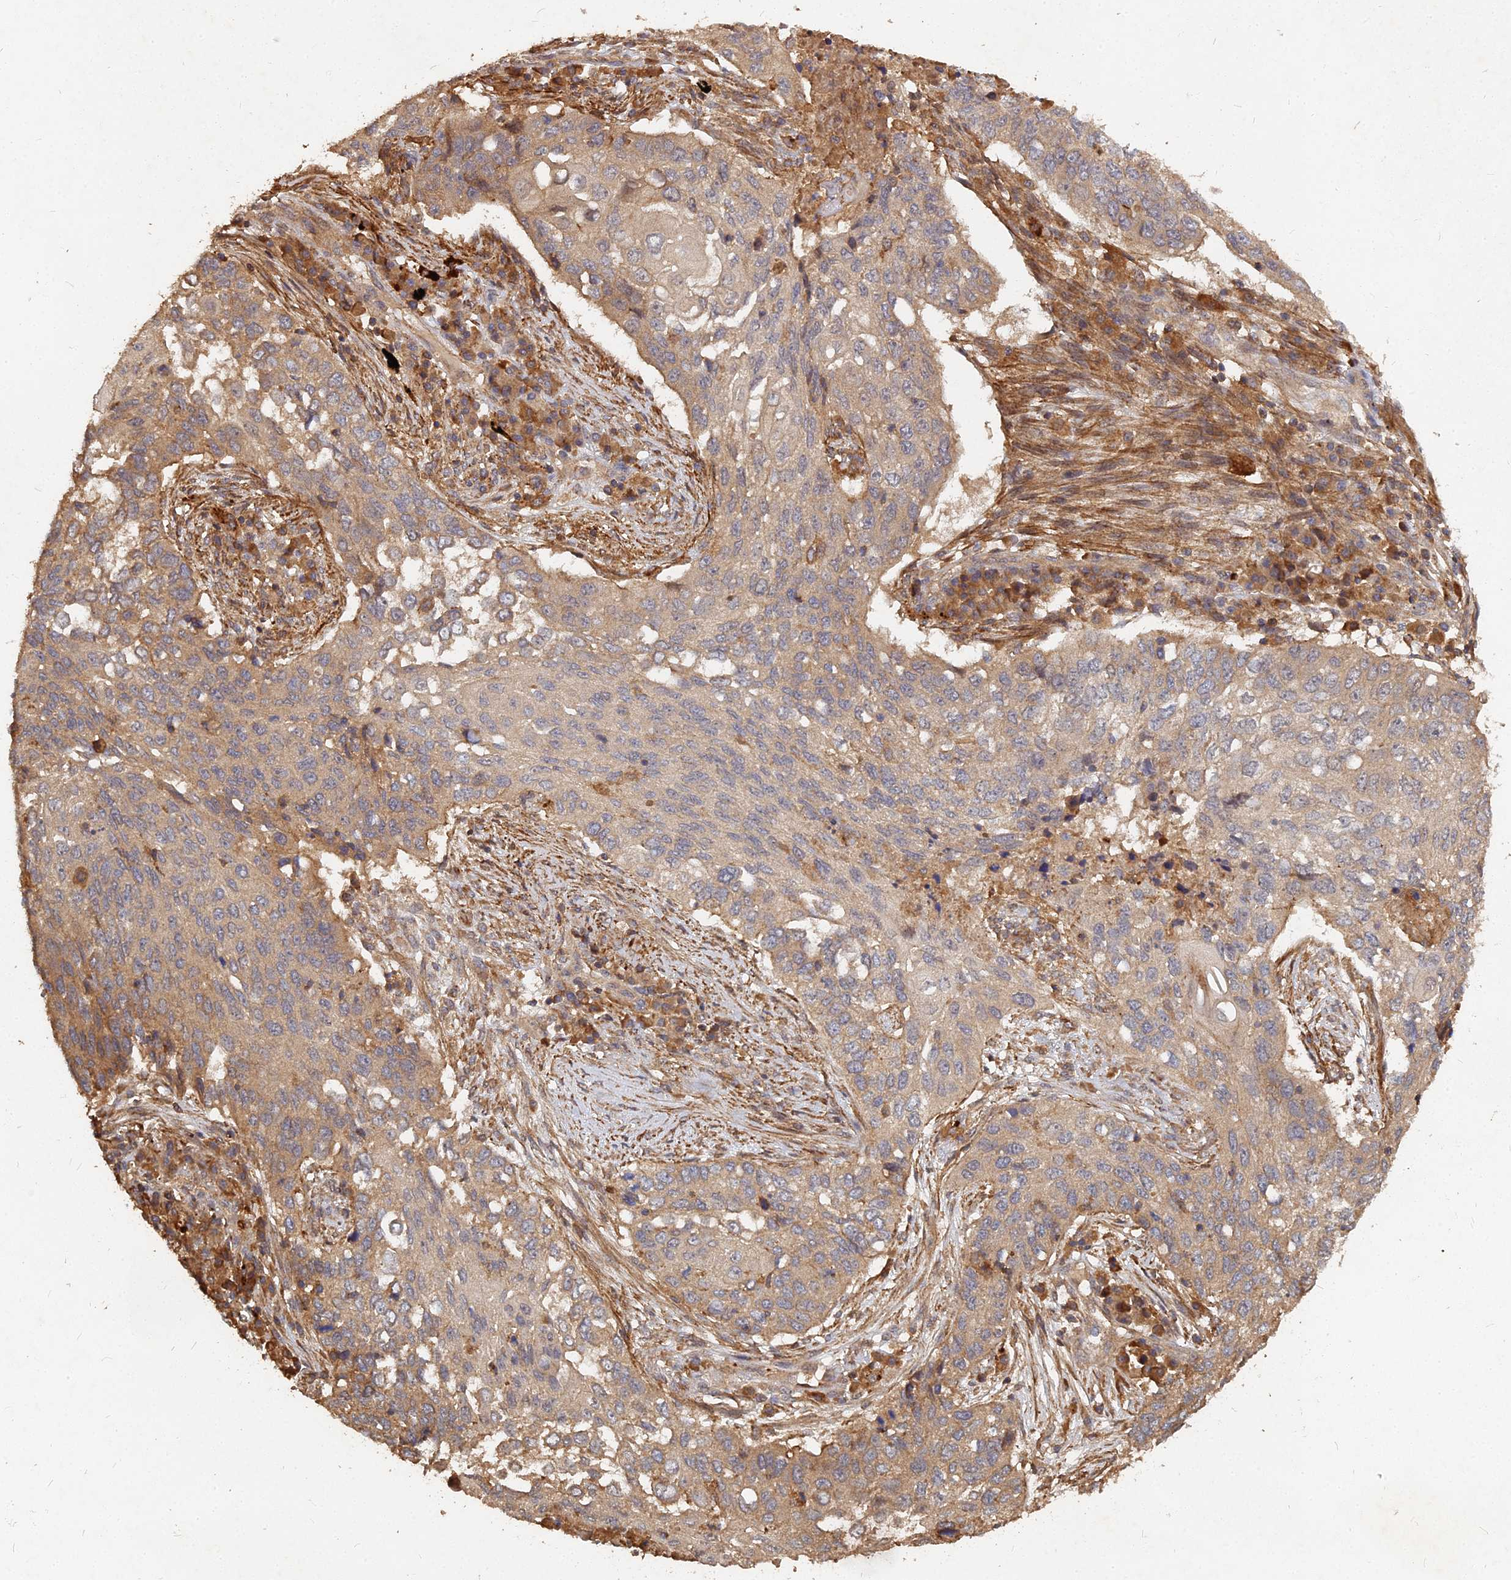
{"staining": {"intensity": "moderate", "quantity": ">75%", "location": "cytoplasmic/membranous"}, "tissue": "lung cancer", "cell_type": "Tumor cells", "image_type": "cancer", "snomed": [{"axis": "morphology", "description": "Squamous cell carcinoma, NOS"}, {"axis": "topography", "description": "Lung"}], "caption": "Lung cancer (squamous cell carcinoma) stained for a protein (brown) shows moderate cytoplasmic/membranous positive staining in about >75% of tumor cells.", "gene": "UBE2W", "patient": {"sex": "female", "age": 63}}